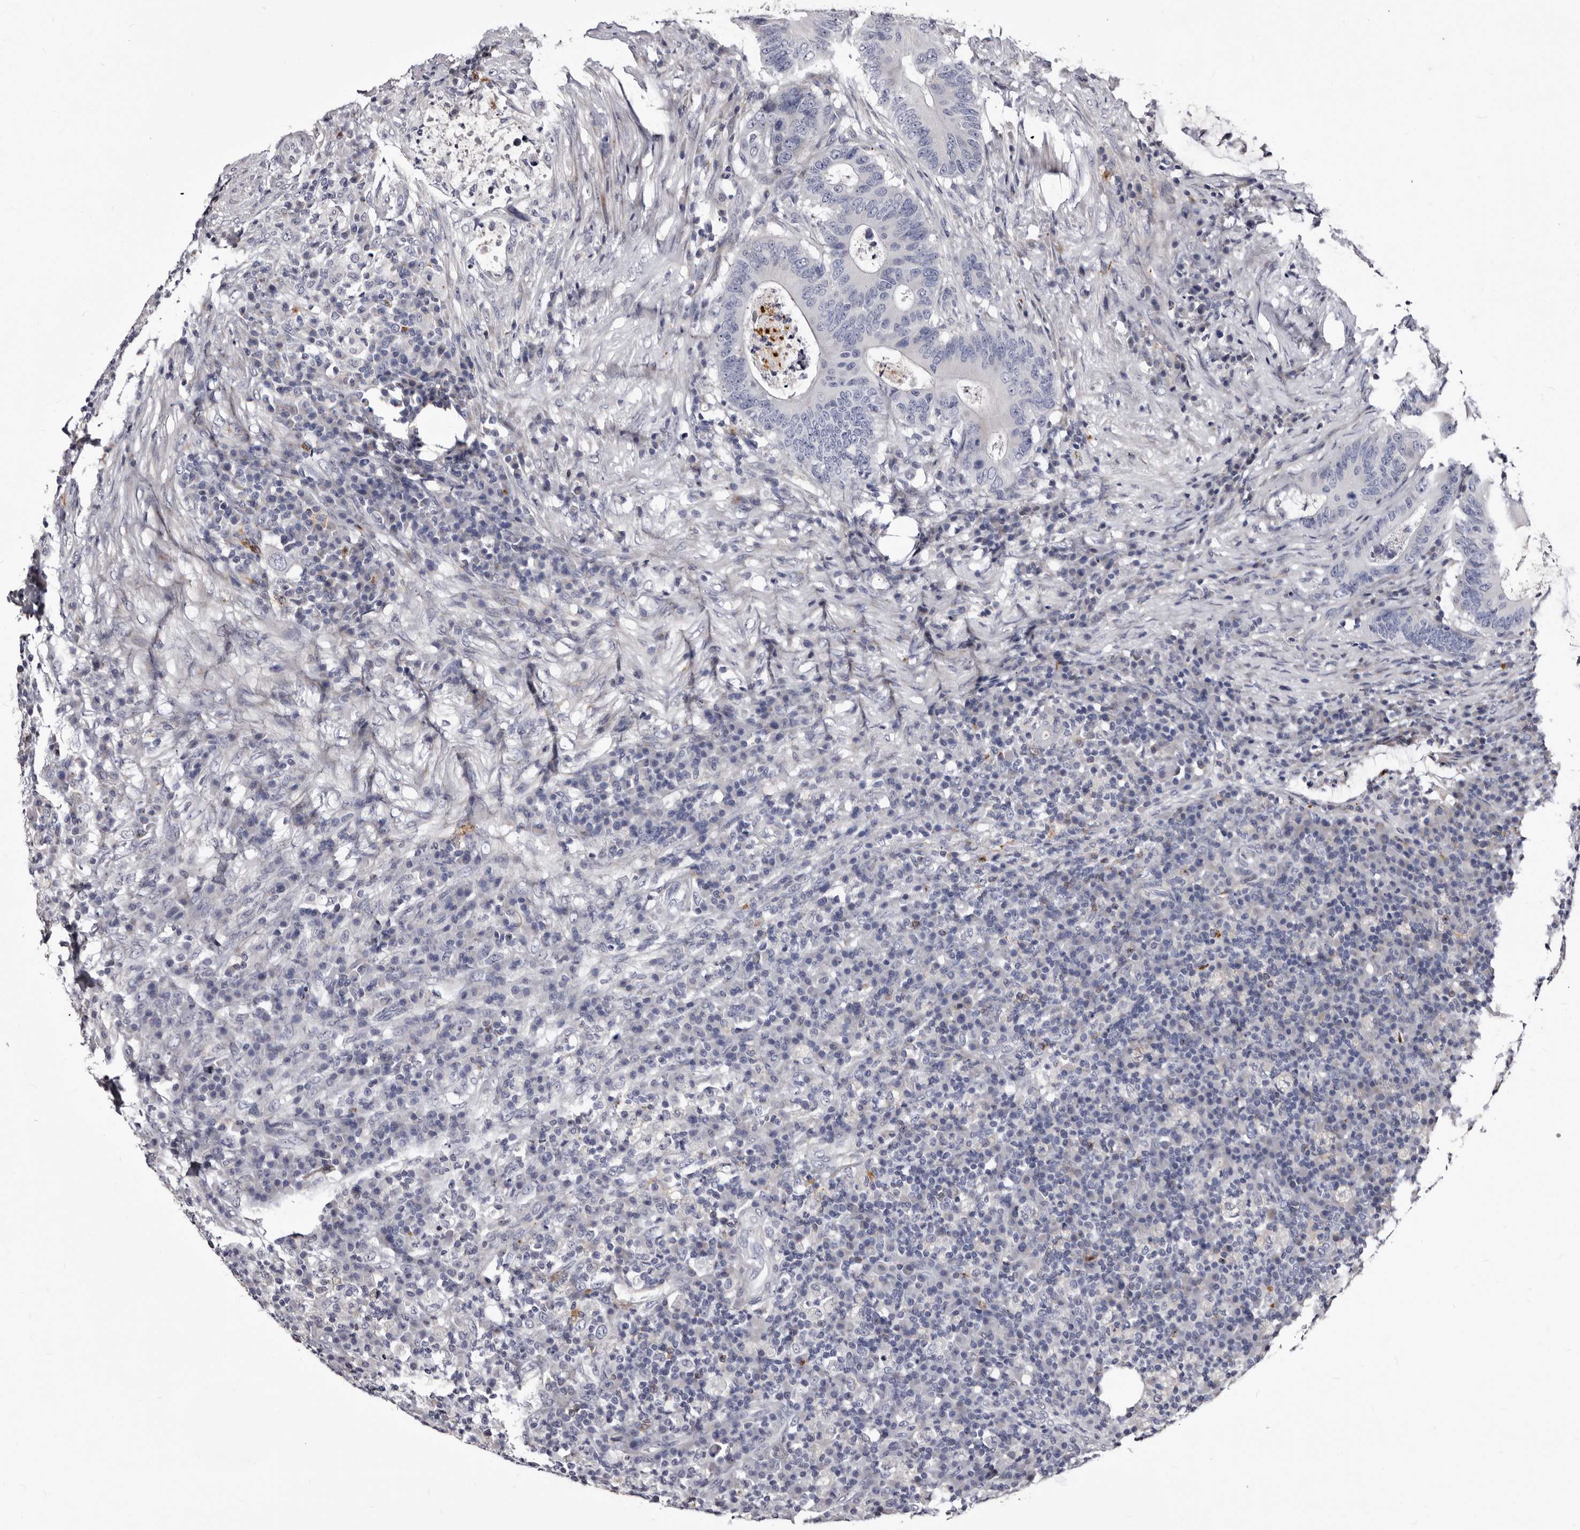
{"staining": {"intensity": "negative", "quantity": "none", "location": "none"}, "tissue": "colorectal cancer", "cell_type": "Tumor cells", "image_type": "cancer", "snomed": [{"axis": "morphology", "description": "Adenocarcinoma, NOS"}, {"axis": "topography", "description": "Colon"}], "caption": "This micrograph is of colorectal cancer stained with IHC to label a protein in brown with the nuclei are counter-stained blue. There is no staining in tumor cells.", "gene": "AUNIP", "patient": {"sex": "male", "age": 83}}